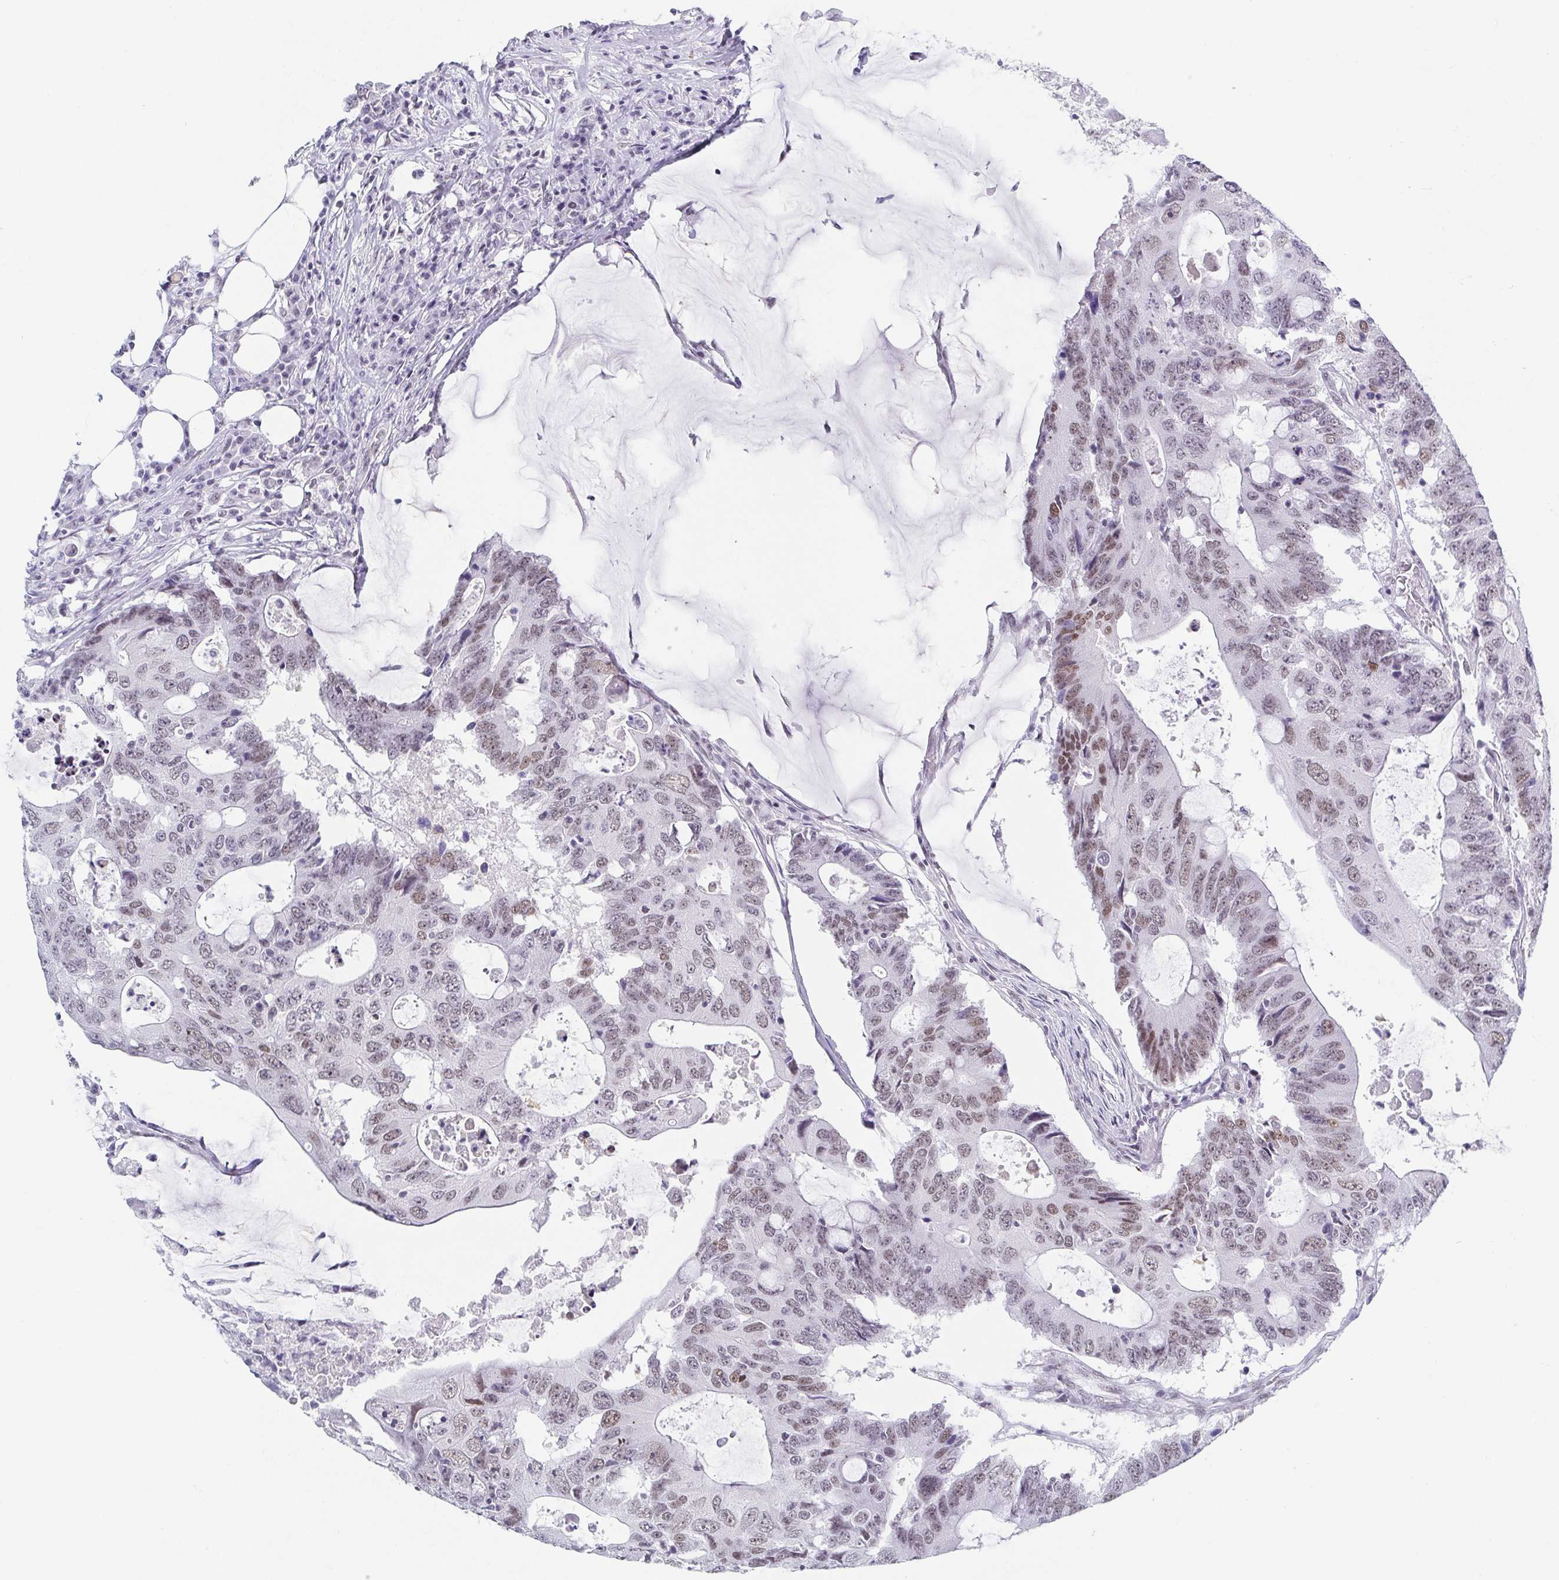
{"staining": {"intensity": "moderate", "quantity": "25%-75%", "location": "nuclear"}, "tissue": "colorectal cancer", "cell_type": "Tumor cells", "image_type": "cancer", "snomed": [{"axis": "morphology", "description": "Adenocarcinoma, NOS"}, {"axis": "topography", "description": "Colon"}], "caption": "High-magnification brightfield microscopy of colorectal cancer (adenocarcinoma) stained with DAB (3,3'-diaminobenzidine) (brown) and counterstained with hematoxylin (blue). tumor cells exhibit moderate nuclear staining is present in approximately25%-75% of cells.", "gene": "SLC7A10", "patient": {"sex": "male", "age": 71}}